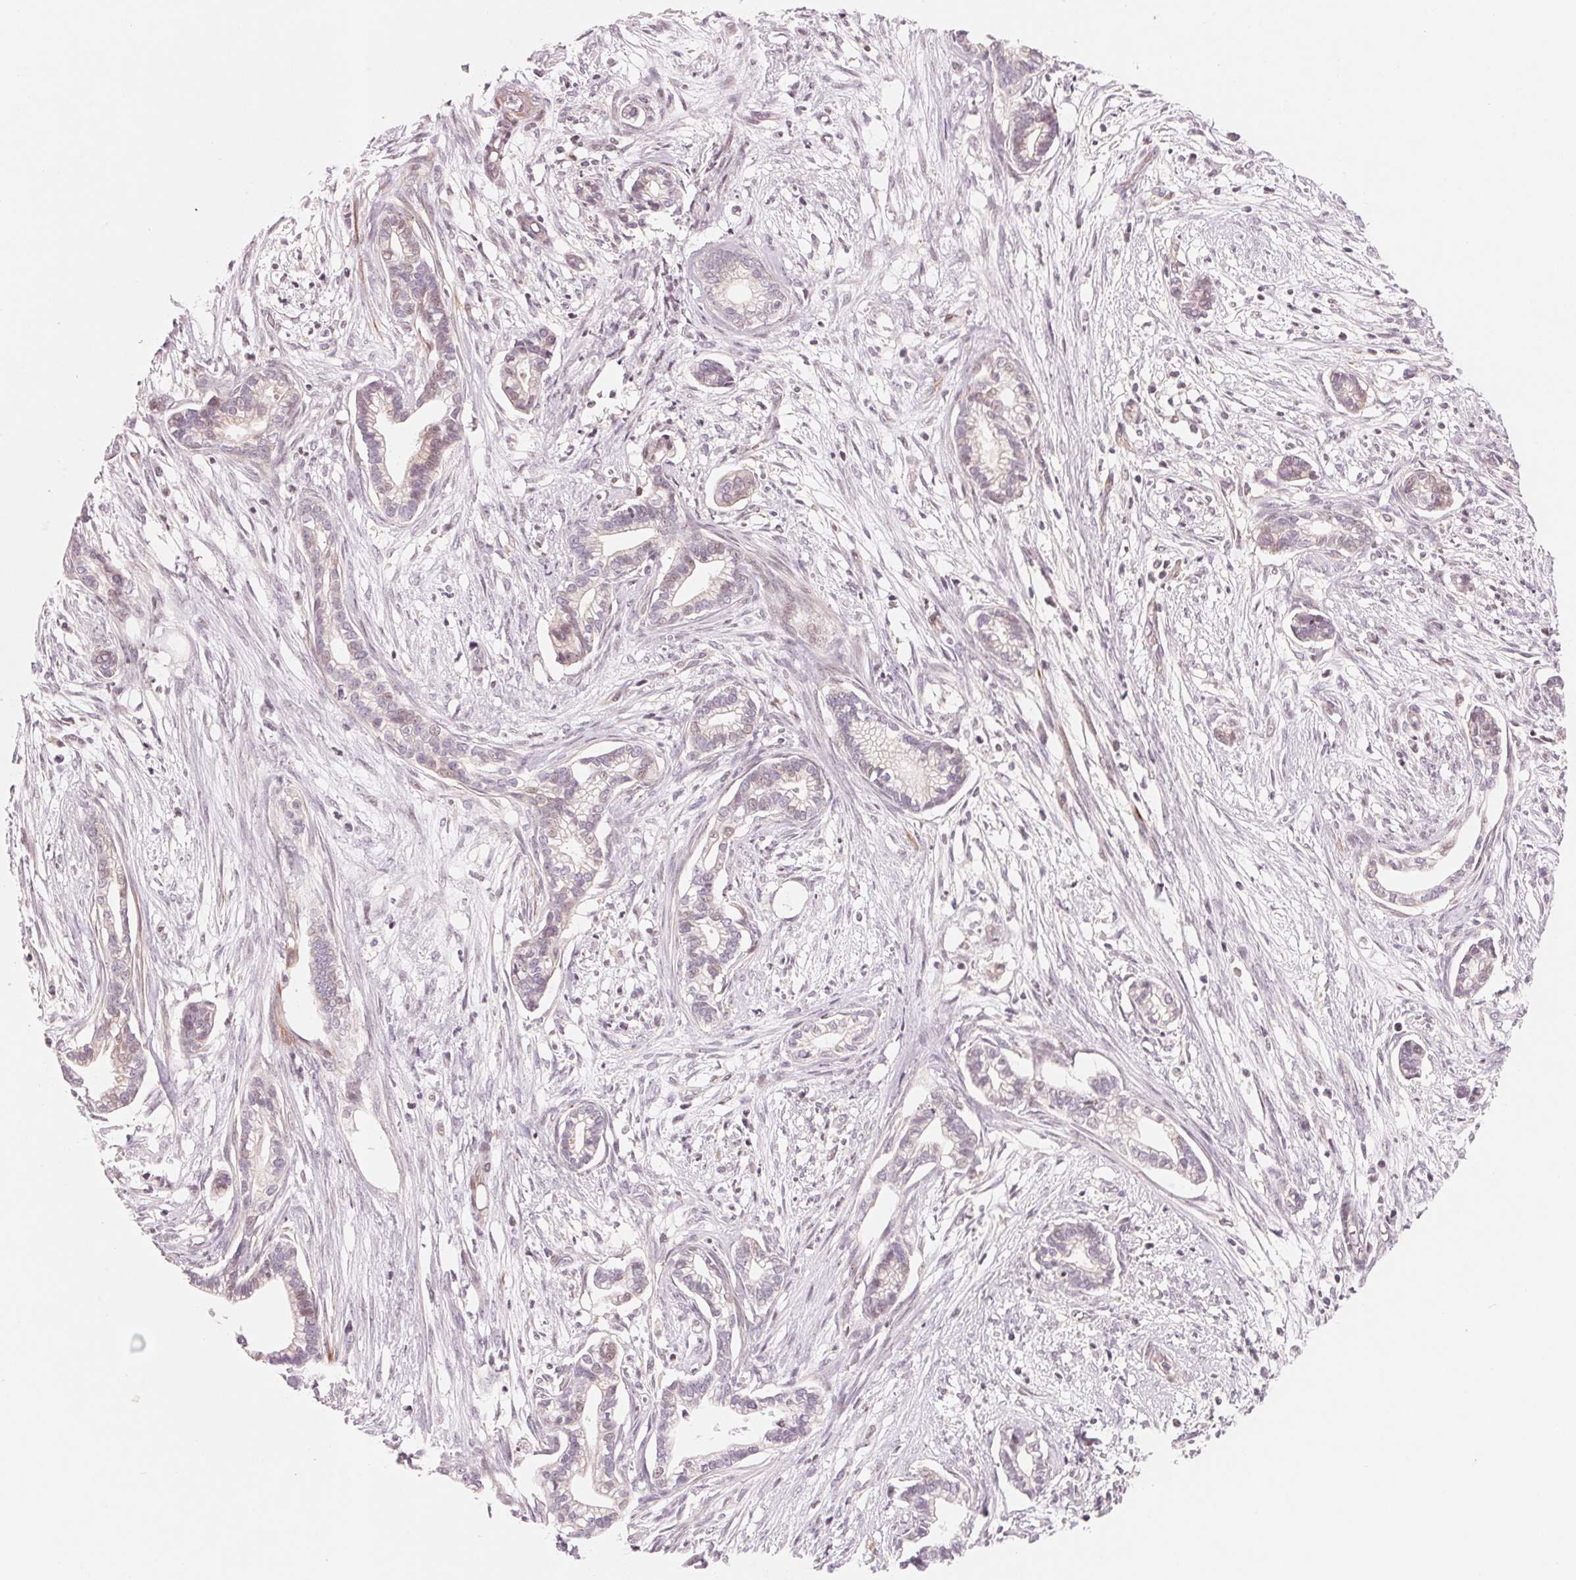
{"staining": {"intensity": "weak", "quantity": "<25%", "location": "cytoplasmic/membranous"}, "tissue": "cervical cancer", "cell_type": "Tumor cells", "image_type": "cancer", "snomed": [{"axis": "morphology", "description": "Adenocarcinoma, NOS"}, {"axis": "topography", "description": "Cervix"}], "caption": "Immunohistochemical staining of cervical cancer (adenocarcinoma) demonstrates no significant staining in tumor cells. Nuclei are stained in blue.", "gene": "SLC17A4", "patient": {"sex": "female", "age": 62}}